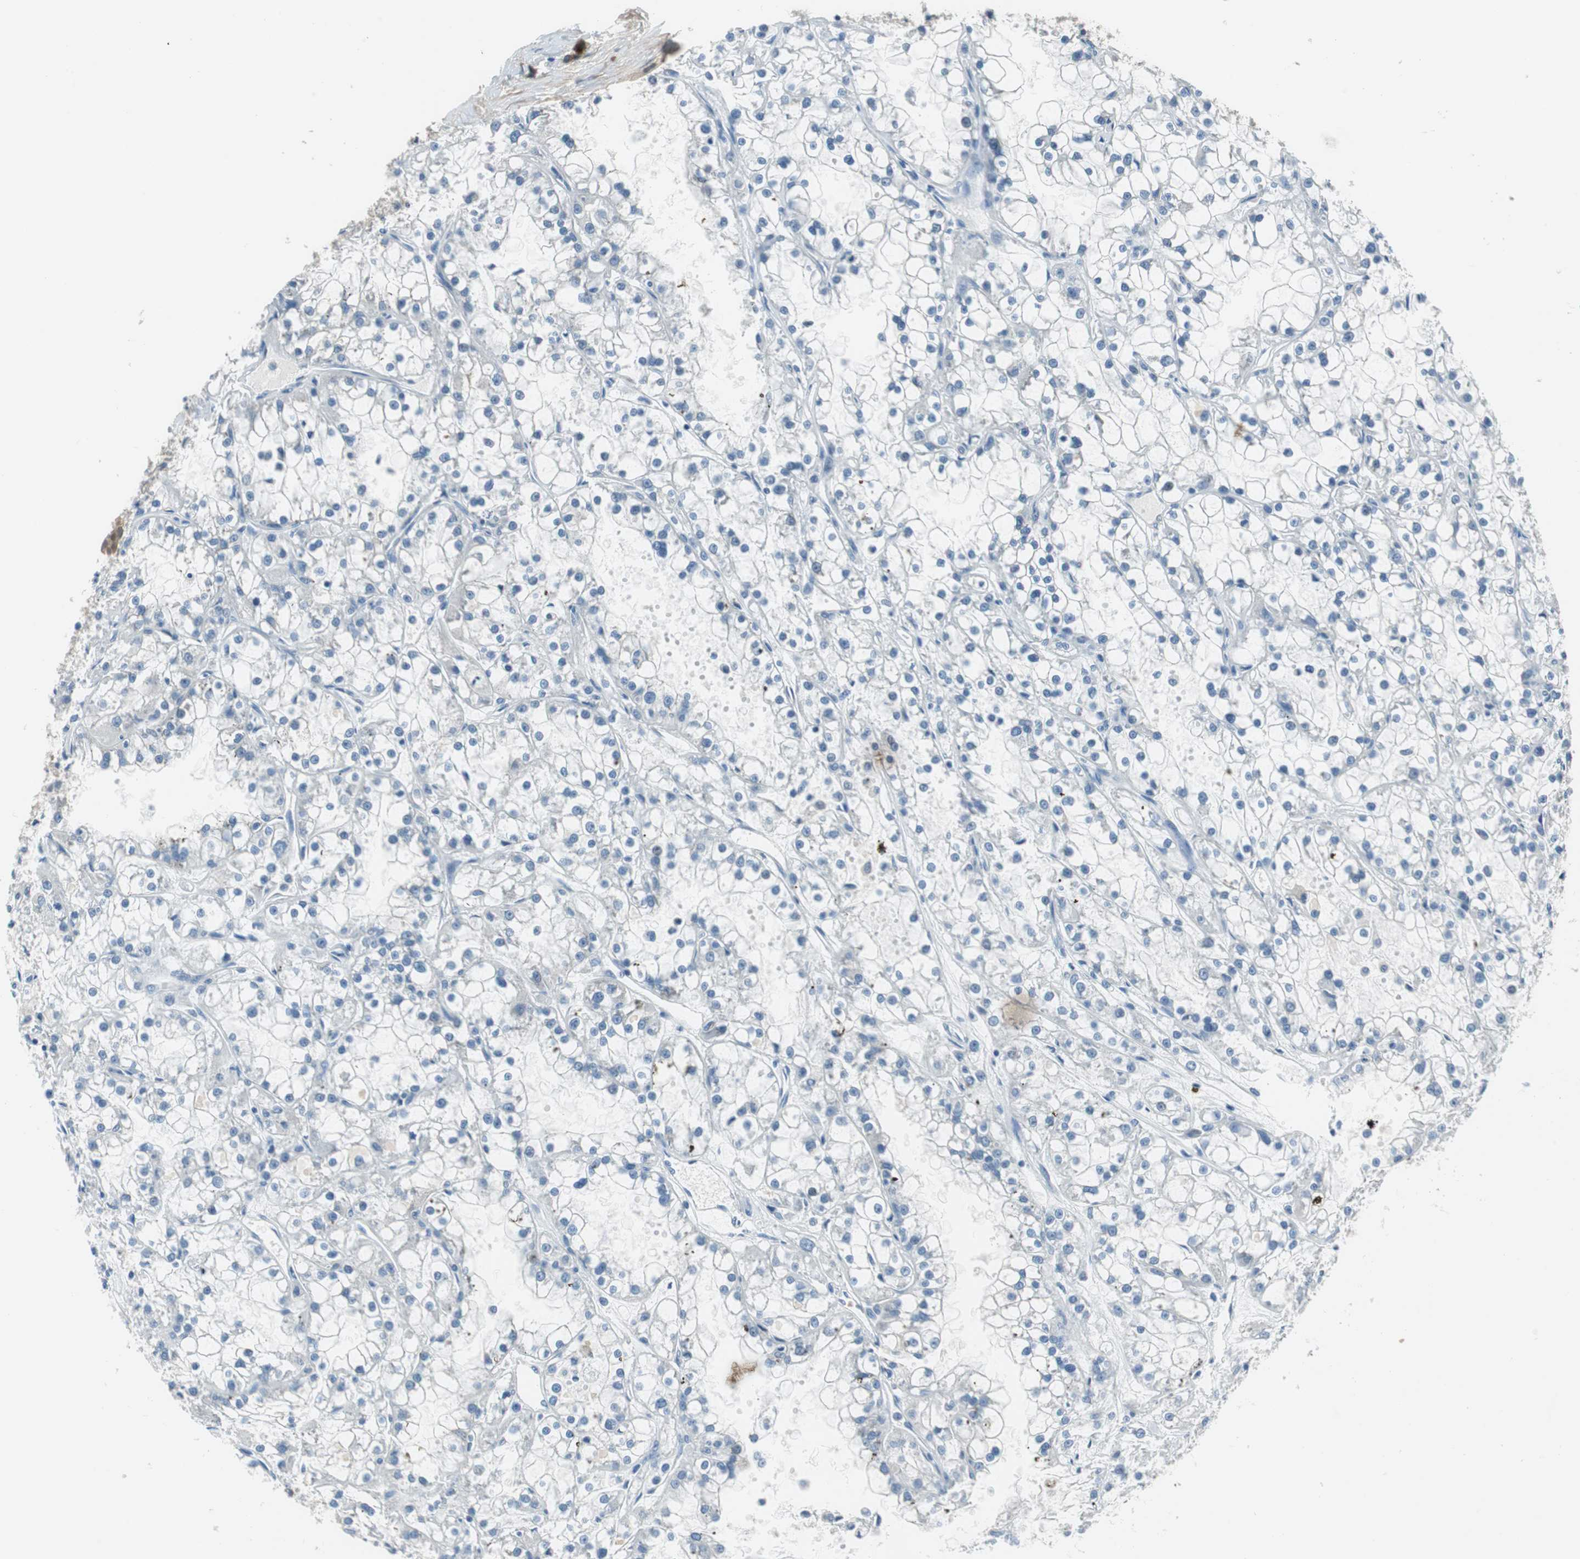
{"staining": {"intensity": "negative", "quantity": "none", "location": "none"}, "tissue": "renal cancer", "cell_type": "Tumor cells", "image_type": "cancer", "snomed": [{"axis": "morphology", "description": "Adenocarcinoma, NOS"}, {"axis": "topography", "description": "Kidney"}], "caption": "High magnification brightfield microscopy of renal adenocarcinoma stained with DAB (brown) and counterstained with hematoxylin (blue): tumor cells show no significant positivity.", "gene": "PLAA", "patient": {"sex": "female", "age": 52}}